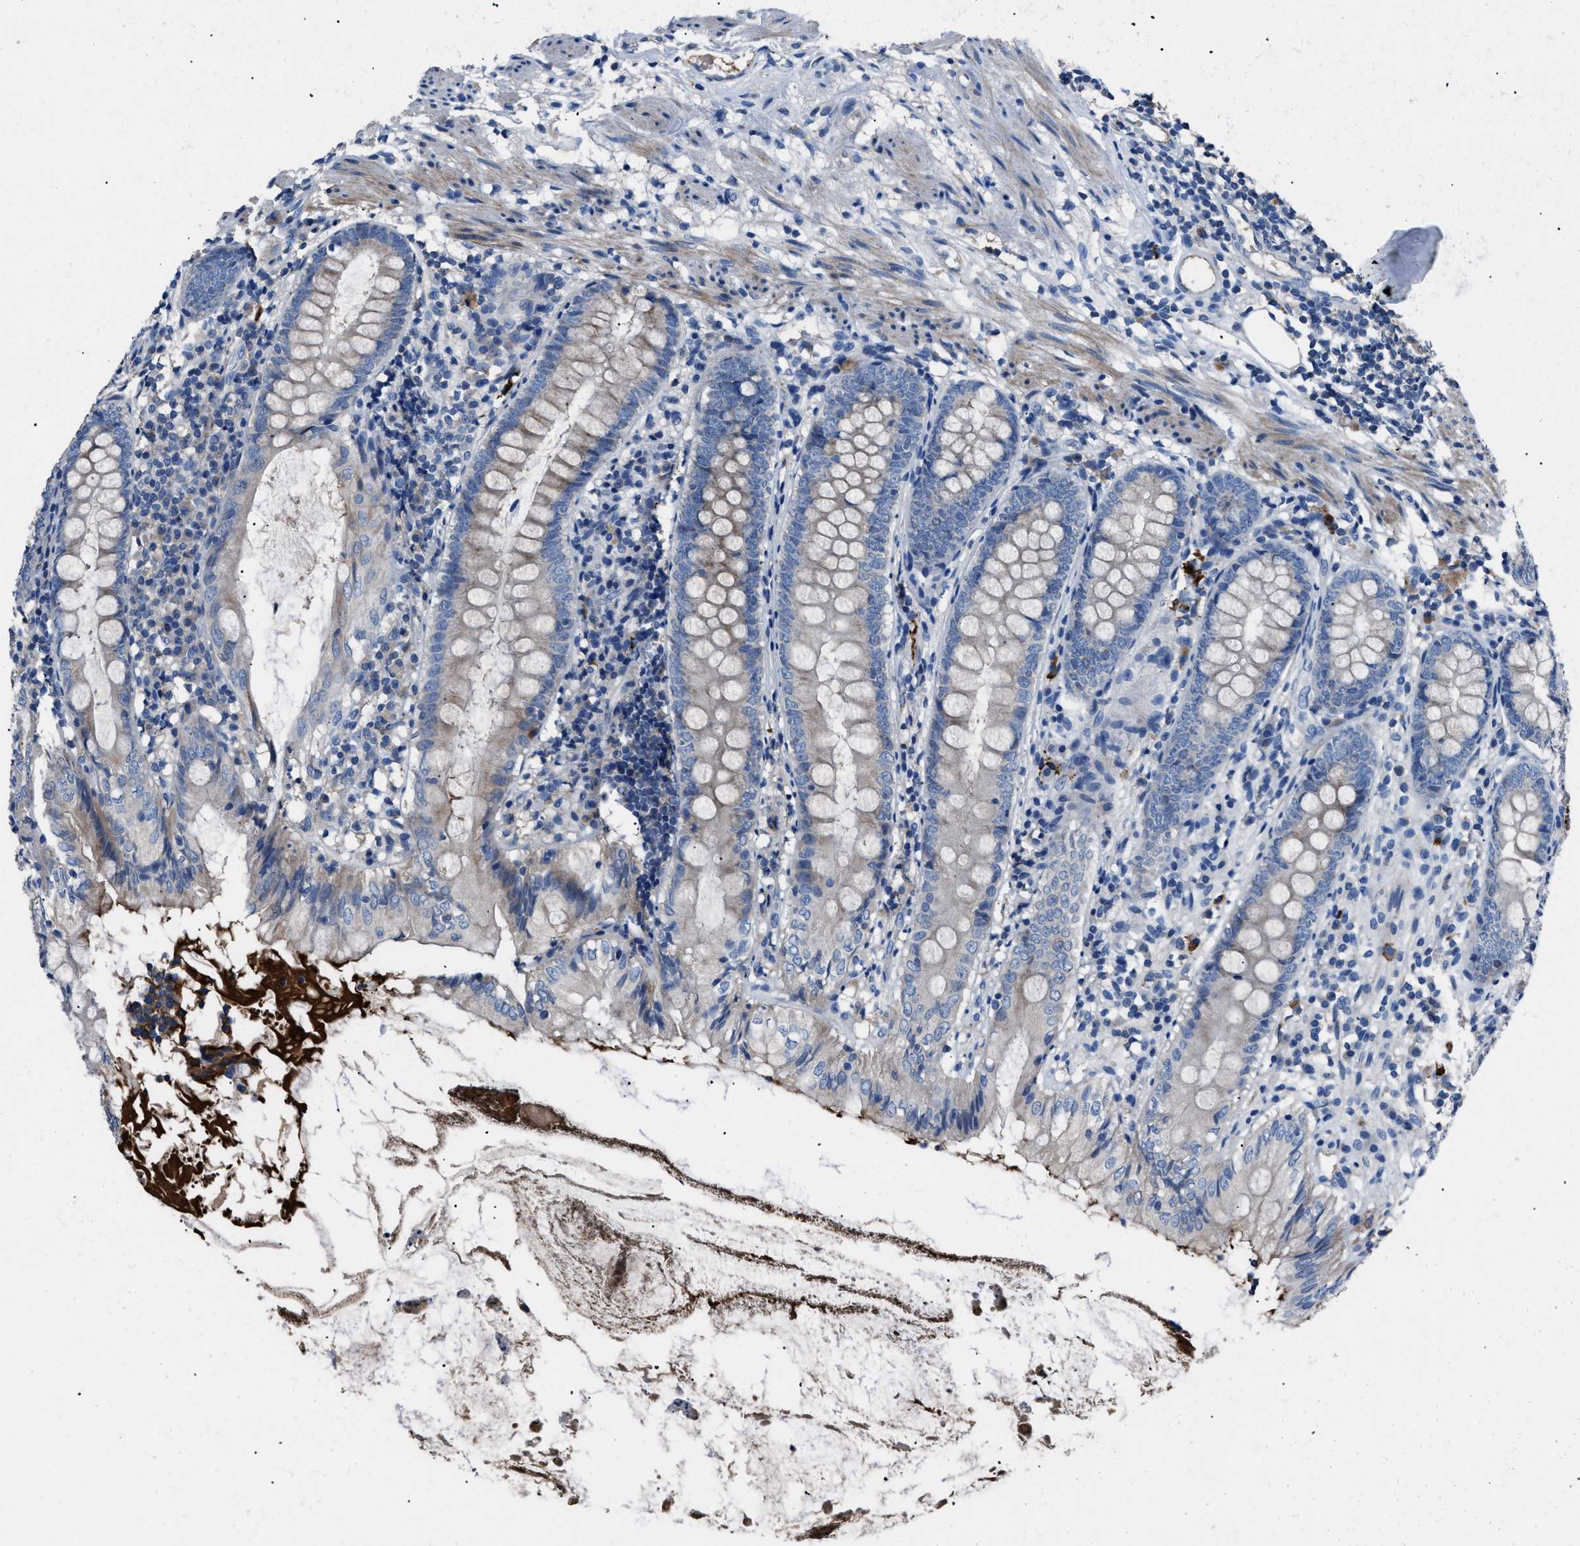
{"staining": {"intensity": "weak", "quantity": "25%-75%", "location": "cytoplasmic/membranous"}, "tissue": "appendix", "cell_type": "Glandular cells", "image_type": "normal", "snomed": [{"axis": "morphology", "description": "Normal tissue, NOS"}, {"axis": "topography", "description": "Appendix"}], "caption": "Immunohistochemical staining of unremarkable human appendix shows 25%-75% levels of weak cytoplasmic/membranous protein staining in approximately 25%-75% of glandular cells.", "gene": "SGCZ", "patient": {"sex": "female", "age": 77}}